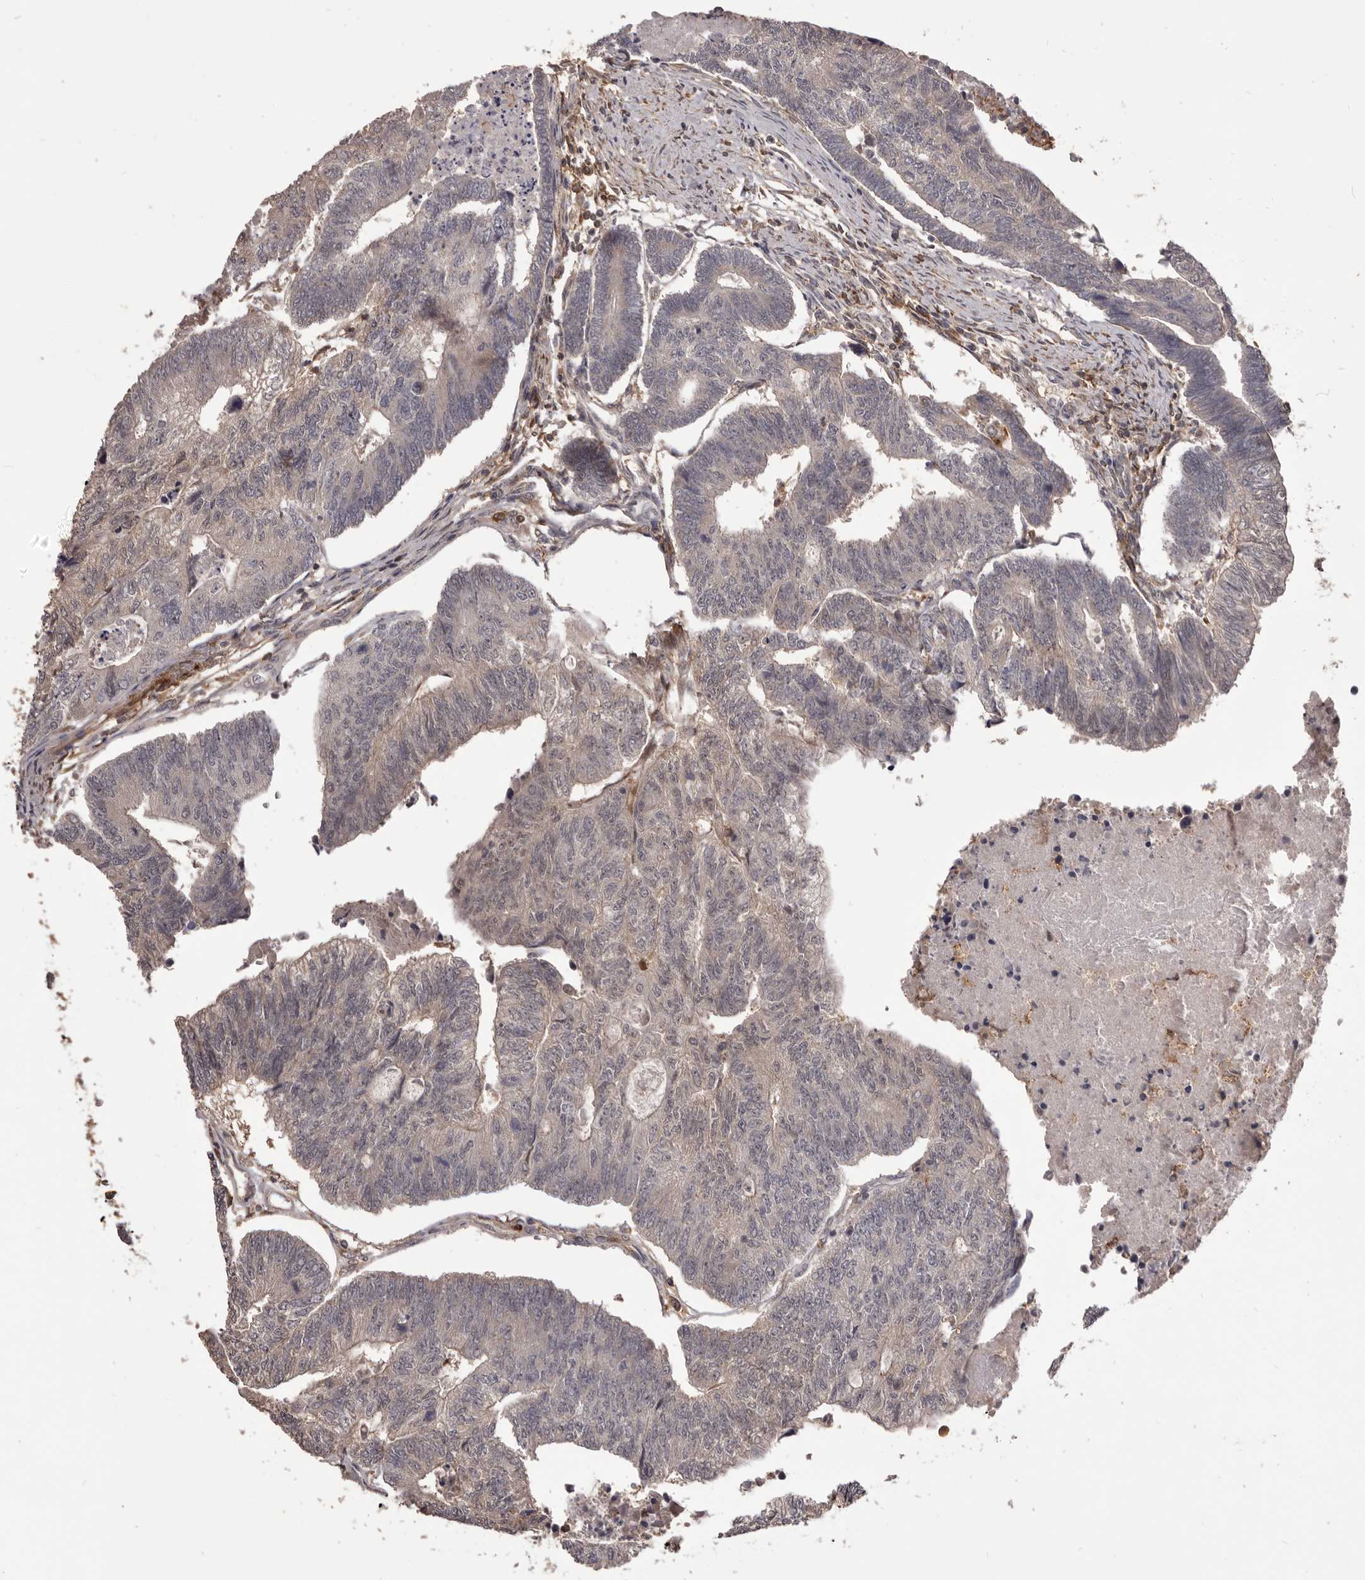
{"staining": {"intensity": "negative", "quantity": "none", "location": "none"}, "tissue": "colorectal cancer", "cell_type": "Tumor cells", "image_type": "cancer", "snomed": [{"axis": "morphology", "description": "Adenocarcinoma, NOS"}, {"axis": "topography", "description": "Colon"}], "caption": "Immunohistochemistry of colorectal cancer shows no staining in tumor cells.", "gene": "GLIPR2", "patient": {"sex": "female", "age": 67}}